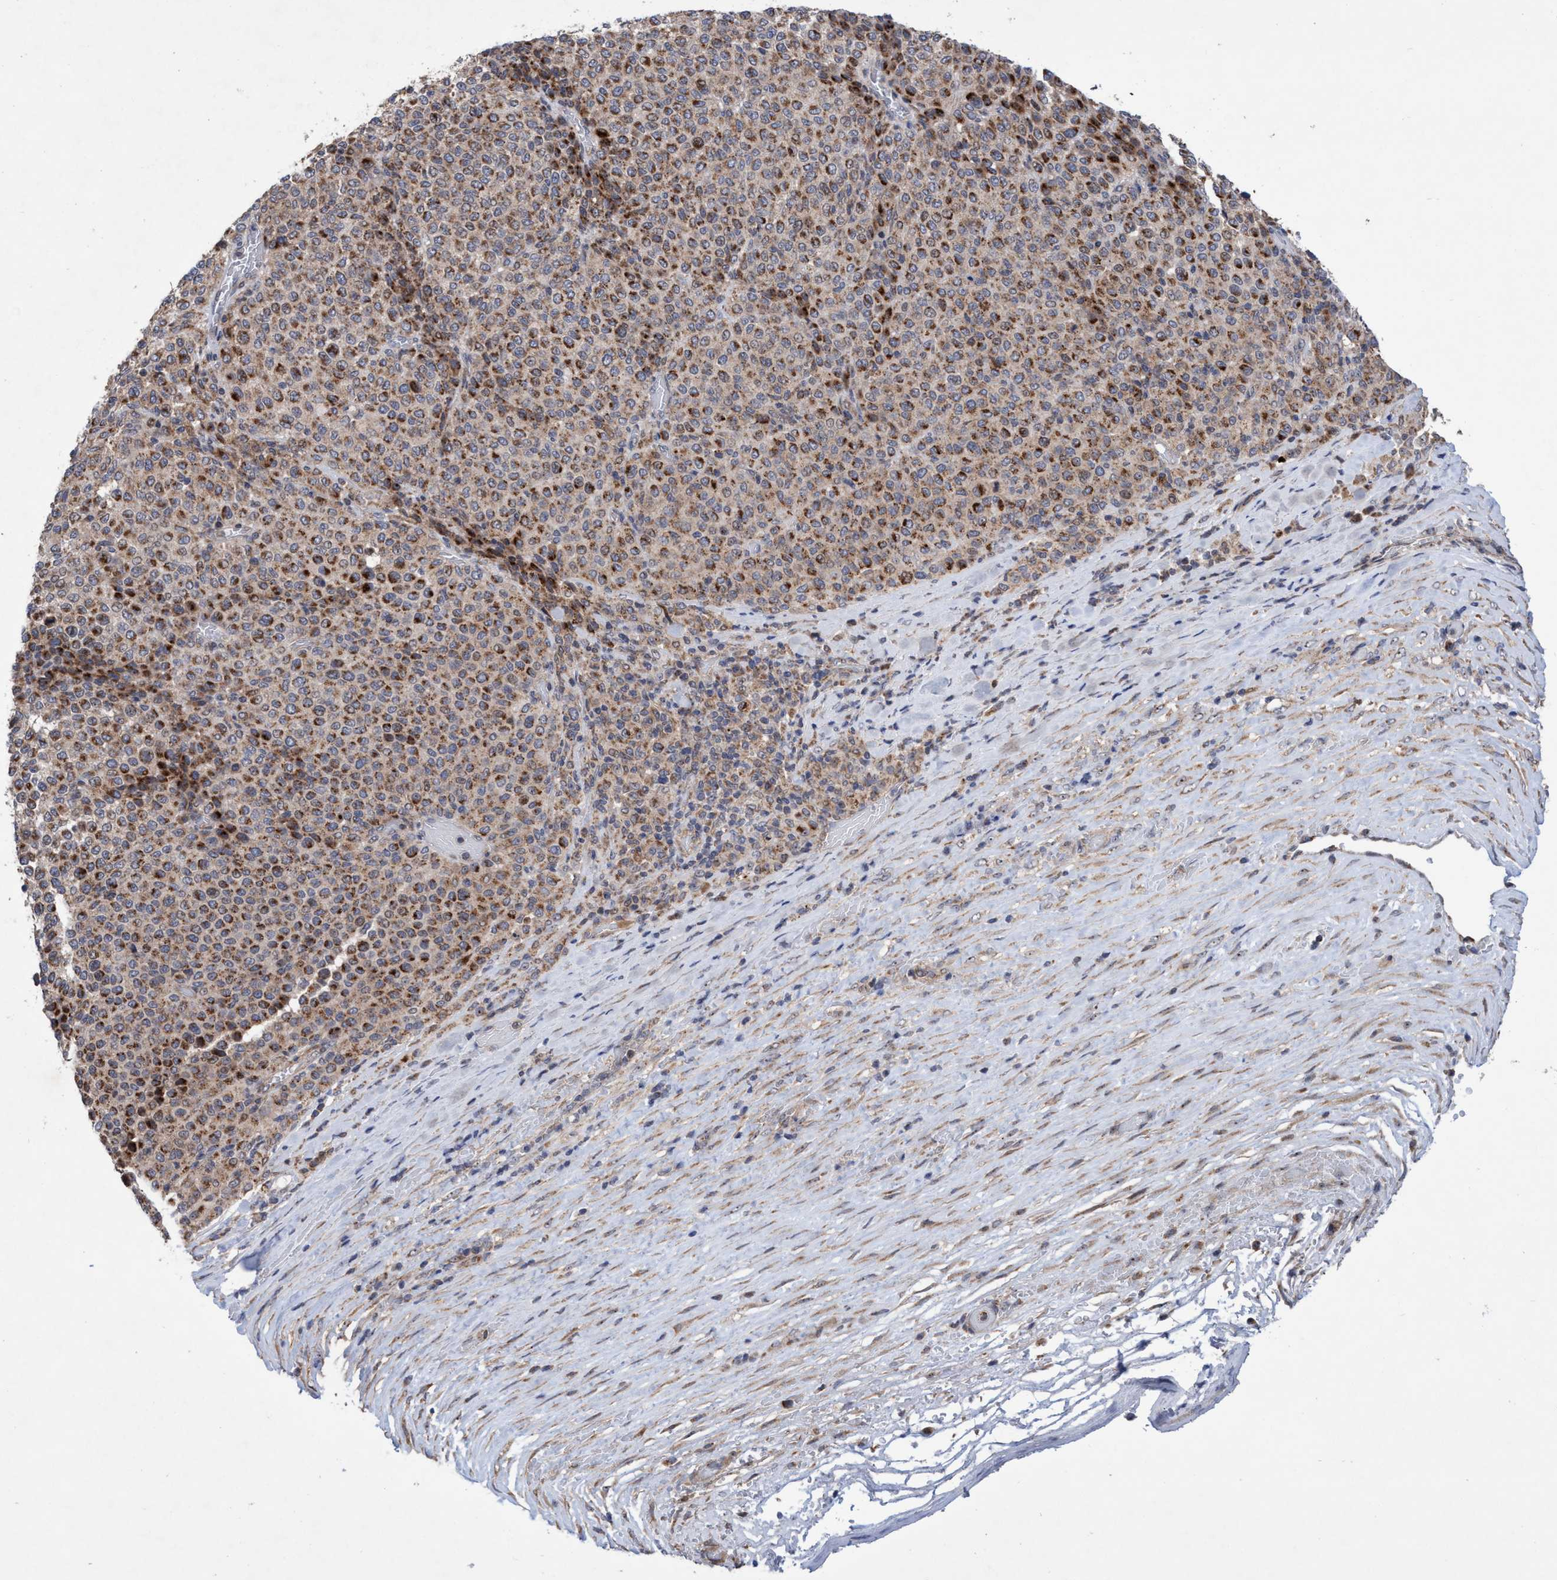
{"staining": {"intensity": "moderate", "quantity": ">75%", "location": "cytoplasmic/membranous"}, "tissue": "melanoma", "cell_type": "Tumor cells", "image_type": "cancer", "snomed": [{"axis": "morphology", "description": "Malignant melanoma, Metastatic site"}, {"axis": "topography", "description": "Pancreas"}], "caption": "Immunohistochemistry (IHC) histopathology image of neoplastic tissue: human malignant melanoma (metastatic site) stained using immunohistochemistry reveals medium levels of moderate protein expression localized specifically in the cytoplasmic/membranous of tumor cells, appearing as a cytoplasmic/membranous brown color.", "gene": "P2RY14", "patient": {"sex": "female", "age": 30}}